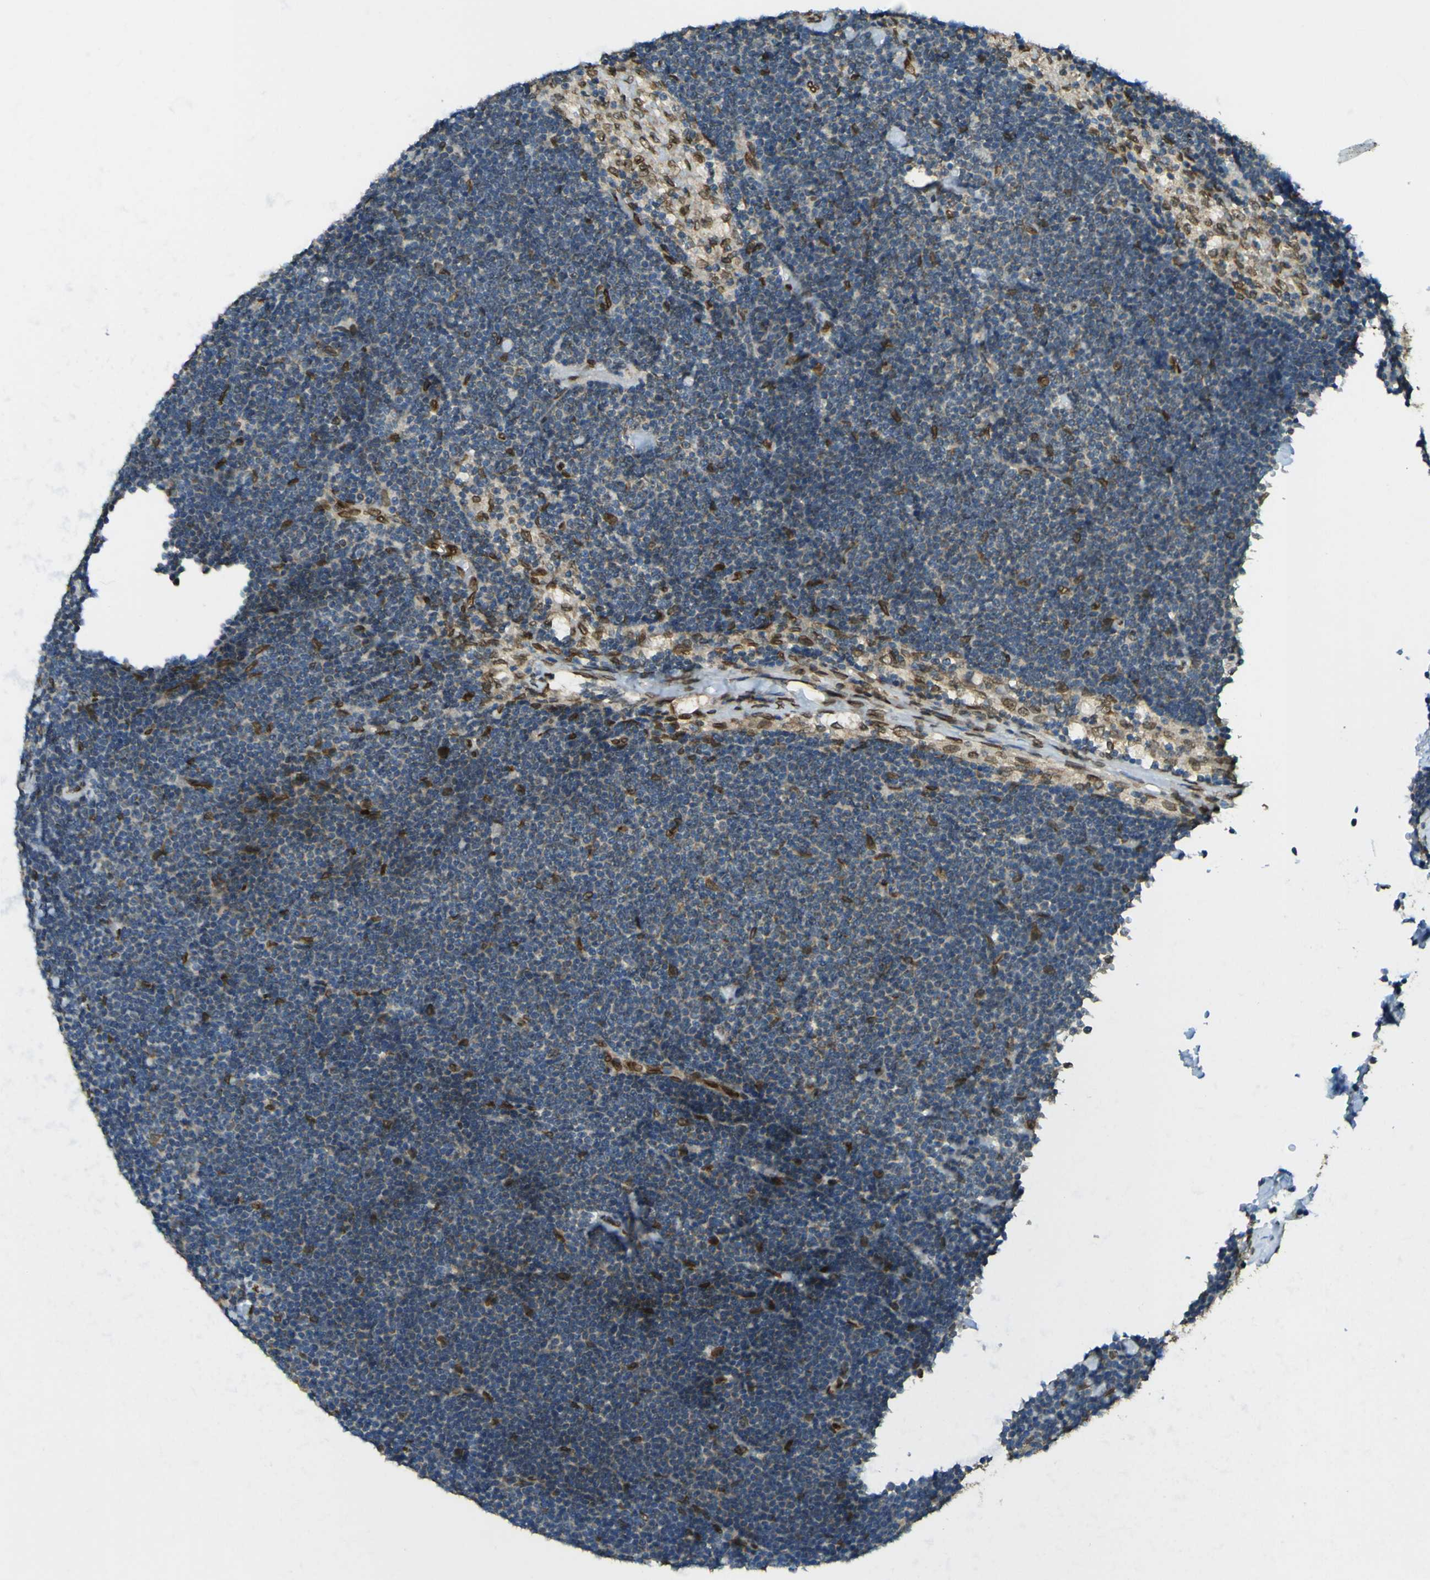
{"staining": {"intensity": "moderate", "quantity": "25%-75%", "location": "cytoplasmic/membranous,nuclear"}, "tissue": "lymph node", "cell_type": "Non-germinal center cells", "image_type": "normal", "snomed": [{"axis": "morphology", "description": "Normal tissue, NOS"}, {"axis": "topography", "description": "Lymph node"}], "caption": "Normal lymph node displays moderate cytoplasmic/membranous,nuclear expression in about 25%-75% of non-germinal center cells The staining was performed using DAB to visualize the protein expression in brown, while the nuclei were stained in blue with hematoxylin (Magnification: 20x)..", "gene": "GALNT1", "patient": {"sex": "male", "age": 63}}